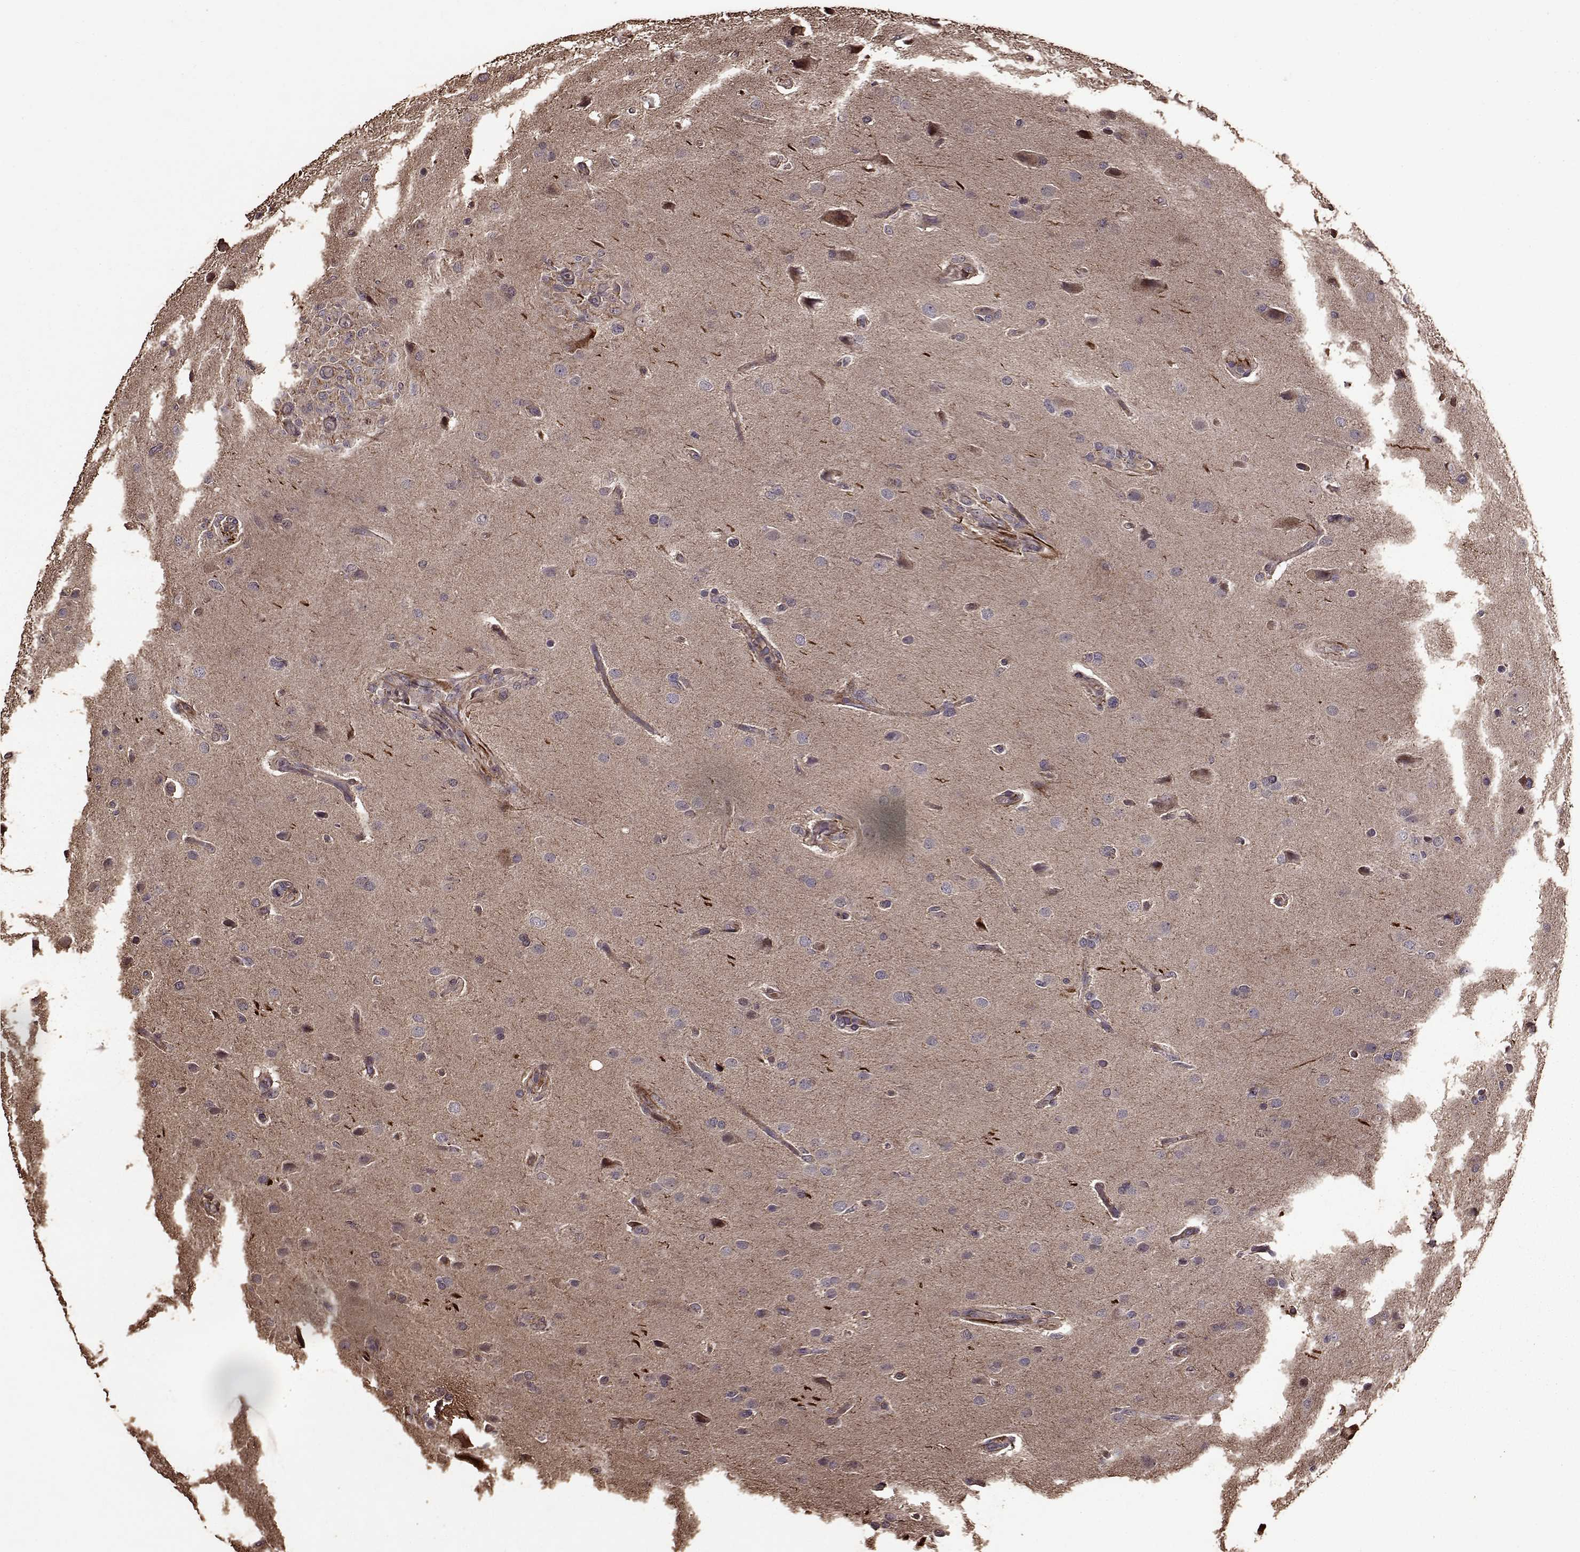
{"staining": {"intensity": "negative", "quantity": "none", "location": "none"}, "tissue": "glioma", "cell_type": "Tumor cells", "image_type": "cancer", "snomed": [{"axis": "morphology", "description": "Glioma, malignant, High grade"}, {"axis": "topography", "description": "Brain"}], "caption": "Human glioma stained for a protein using immunohistochemistry shows no expression in tumor cells.", "gene": "FBXW11", "patient": {"sex": "male", "age": 68}}